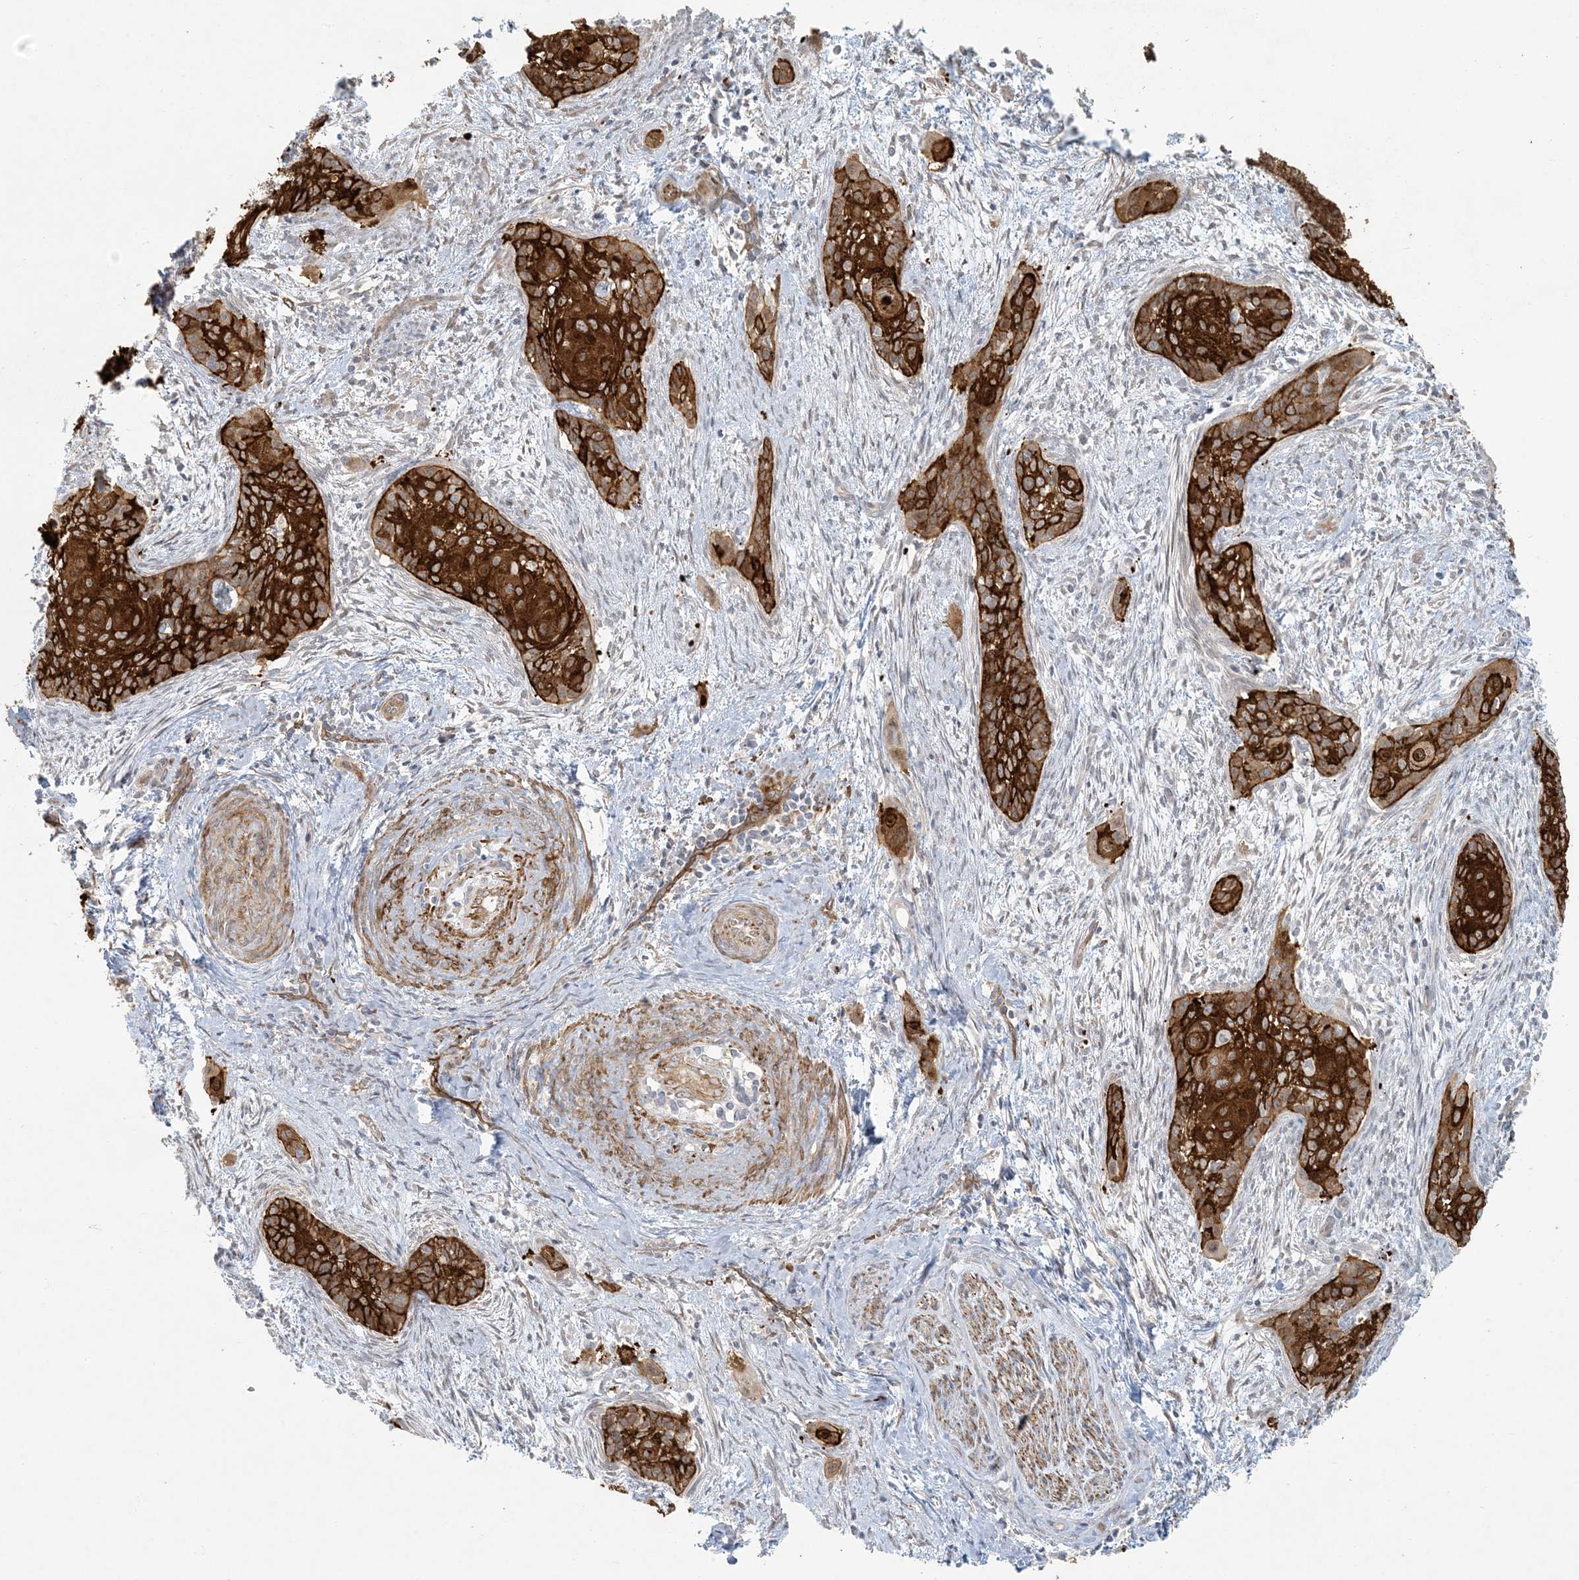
{"staining": {"intensity": "strong", "quantity": ">75%", "location": "cytoplasmic/membranous"}, "tissue": "cervical cancer", "cell_type": "Tumor cells", "image_type": "cancer", "snomed": [{"axis": "morphology", "description": "Squamous cell carcinoma, NOS"}, {"axis": "topography", "description": "Cervix"}], "caption": "Cervical cancer was stained to show a protein in brown. There is high levels of strong cytoplasmic/membranous positivity in about >75% of tumor cells. The staining is performed using DAB (3,3'-diaminobenzidine) brown chromogen to label protein expression. The nuclei are counter-stained blue using hematoxylin.", "gene": "BCORL1", "patient": {"sex": "female", "age": 33}}